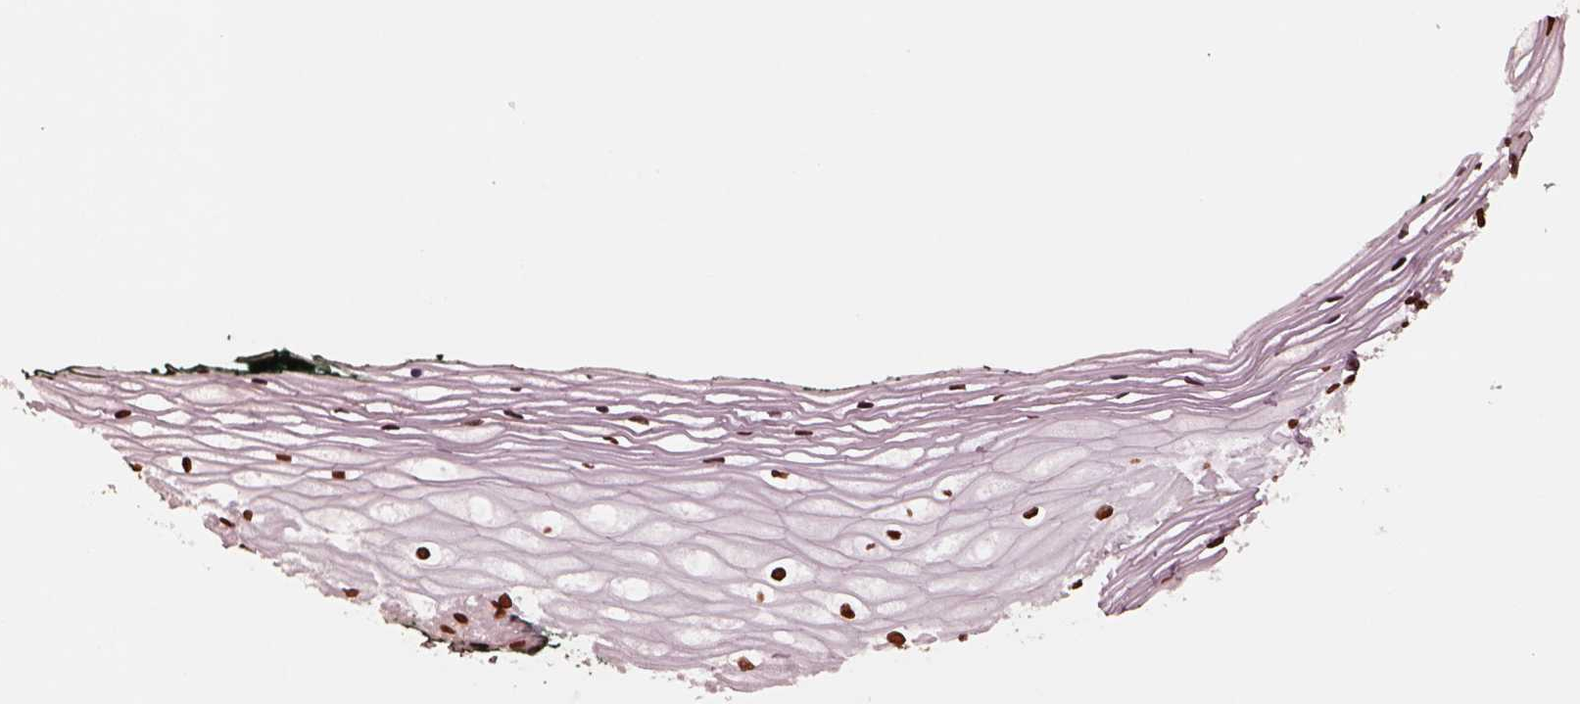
{"staining": {"intensity": "strong", "quantity": ">75%", "location": "nuclear"}, "tissue": "vagina", "cell_type": "Squamous epithelial cells", "image_type": "normal", "snomed": [{"axis": "morphology", "description": "Normal tissue, NOS"}, {"axis": "topography", "description": "Vagina"}], "caption": "A high amount of strong nuclear staining is seen in about >75% of squamous epithelial cells in normal vagina.", "gene": "NSD1", "patient": {"sex": "female", "age": 47}}